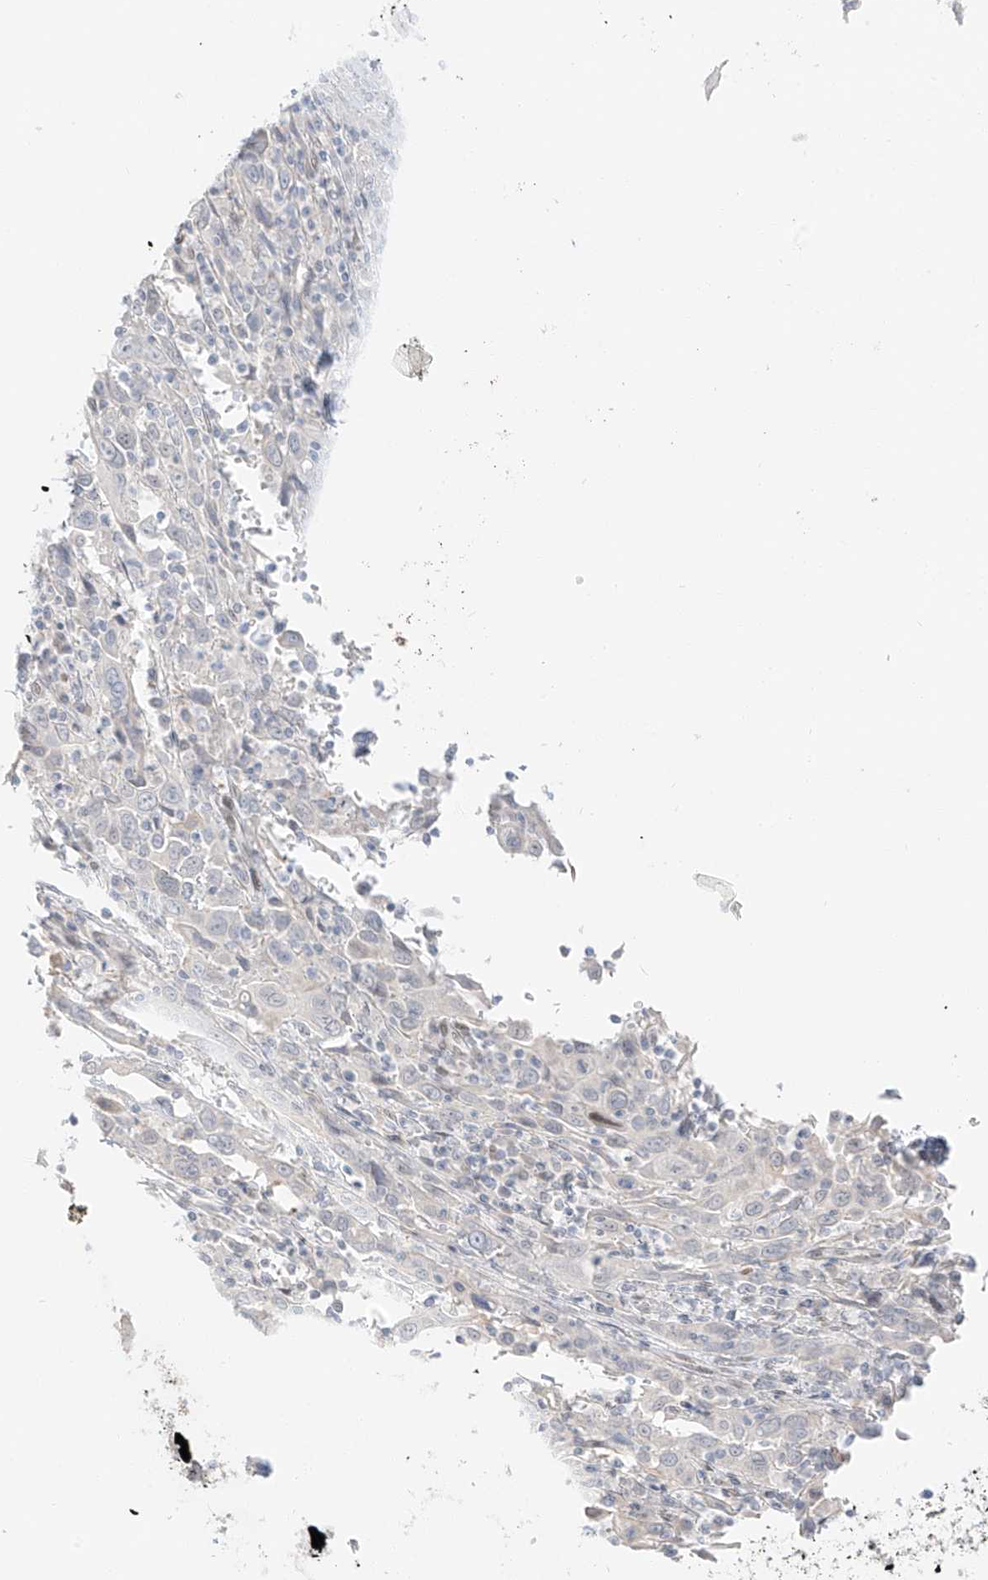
{"staining": {"intensity": "negative", "quantity": "none", "location": "none"}, "tissue": "cervical cancer", "cell_type": "Tumor cells", "image_type": "cancer", "snomed": [{"axis": "morphology", "description": "Squamous cell carcinoma, NOS"}, {"axis": "topography", "description": "Cervix"}], "caption": "DAB (3,3'-diaminobenzidine) immunohistochemical staining of squamous cell carcinoma (cervical) displays no significant staining in tumor cells.", "gene": "ZNF774", "patient": {"sex": "female", "age": 46}}